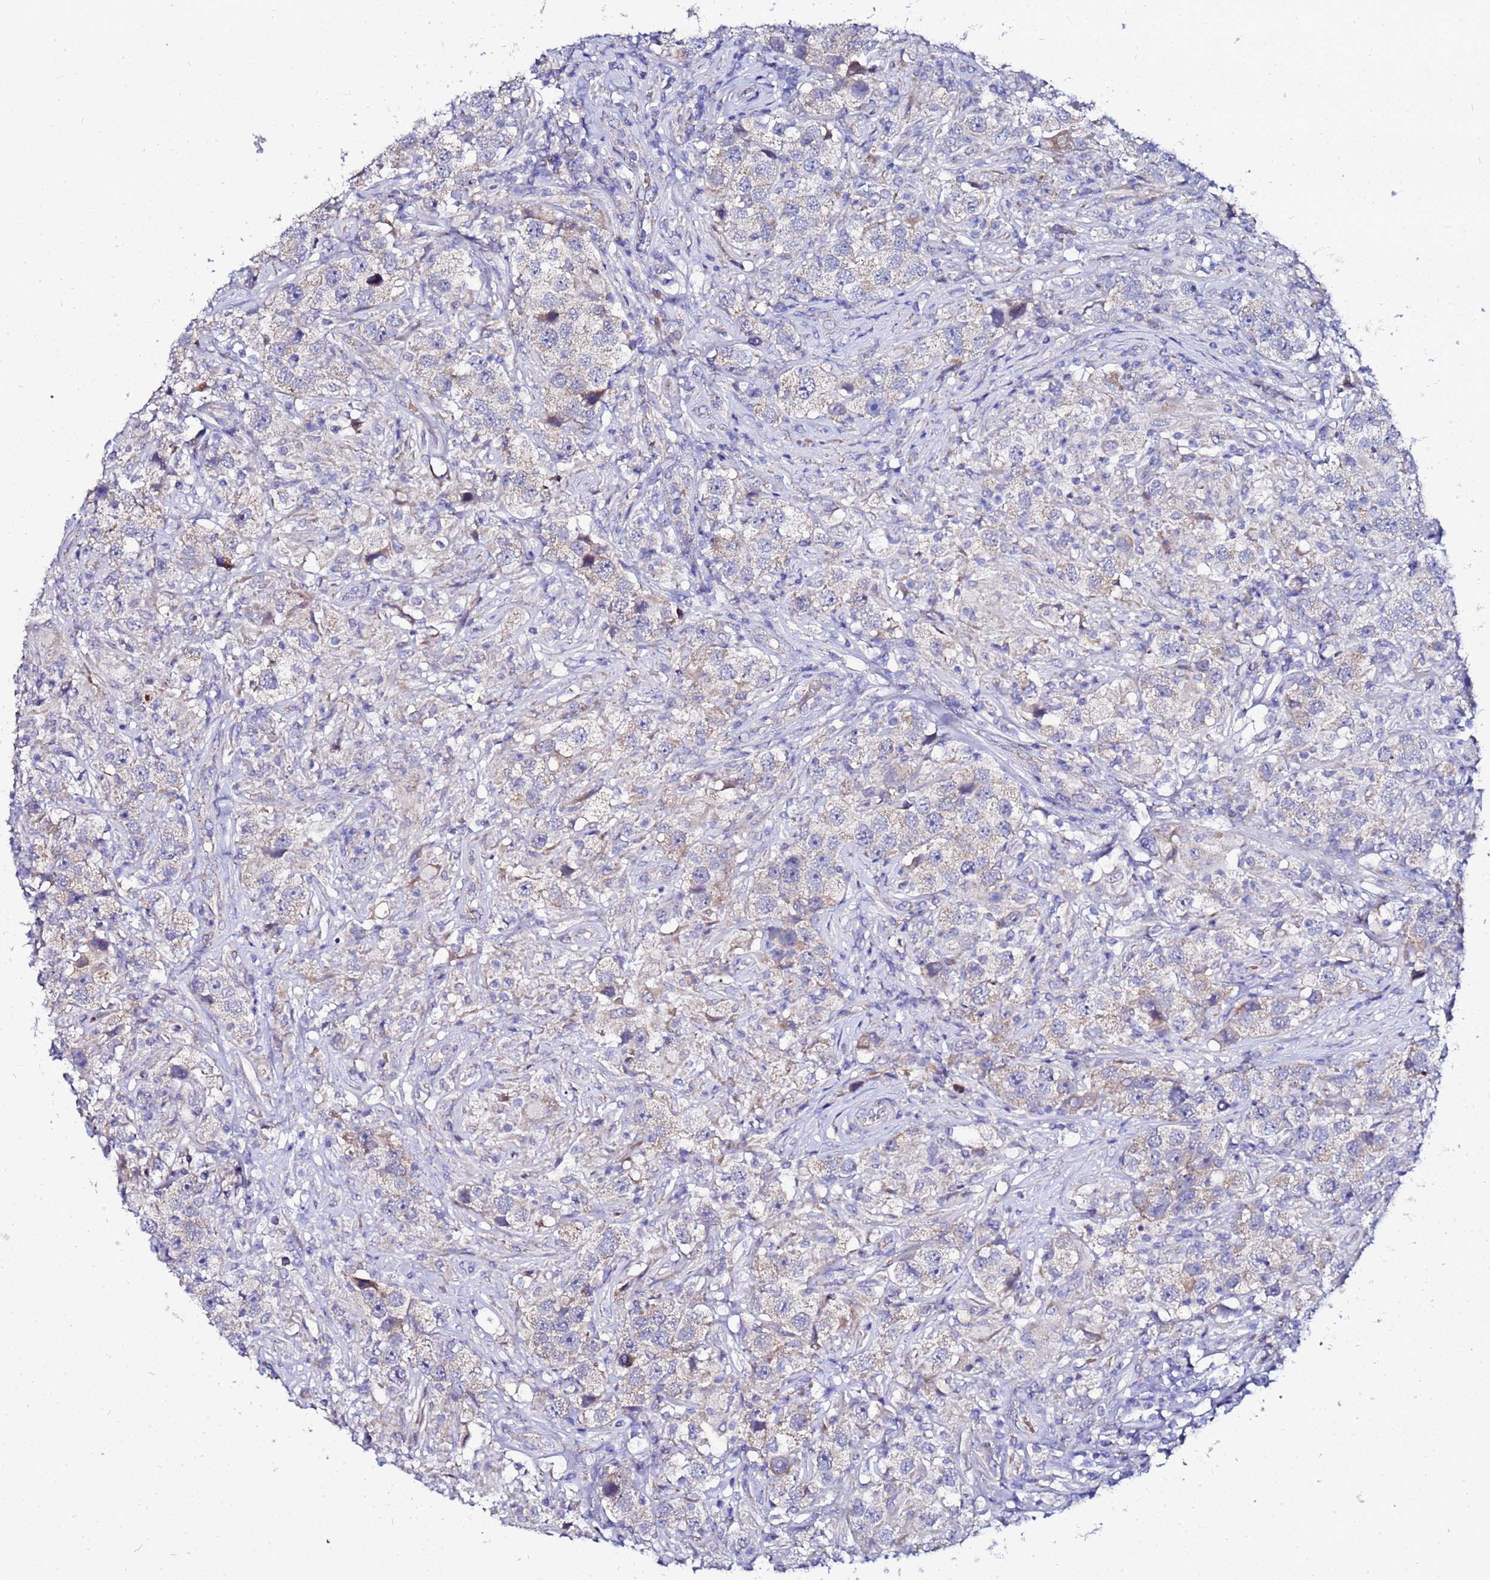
{"staining": {"intensity": "negative", "quantity": "none", "location": "none"}, "tissue": "testis cancer", "cell_type": "Tumor cells", "image_type": "cancer", "snomed": [{"axis": "morphology", "description": "Seminoma, NOS"}, {"axis": "topography", "description": "Testis"}], "caption": "DAB (3,3'-diaminobenzidine) immunohistochemical staining of human testis cancer (seminoma) shows no significant positivity in tumor cells. (Brightfield microscopy of DAB (3,3'-diaminobenzidine) immunohistochemistry (IHC) at high magnification).", "gene": "FAHD2A", "patient": {"sex": "male", "age": 49}}